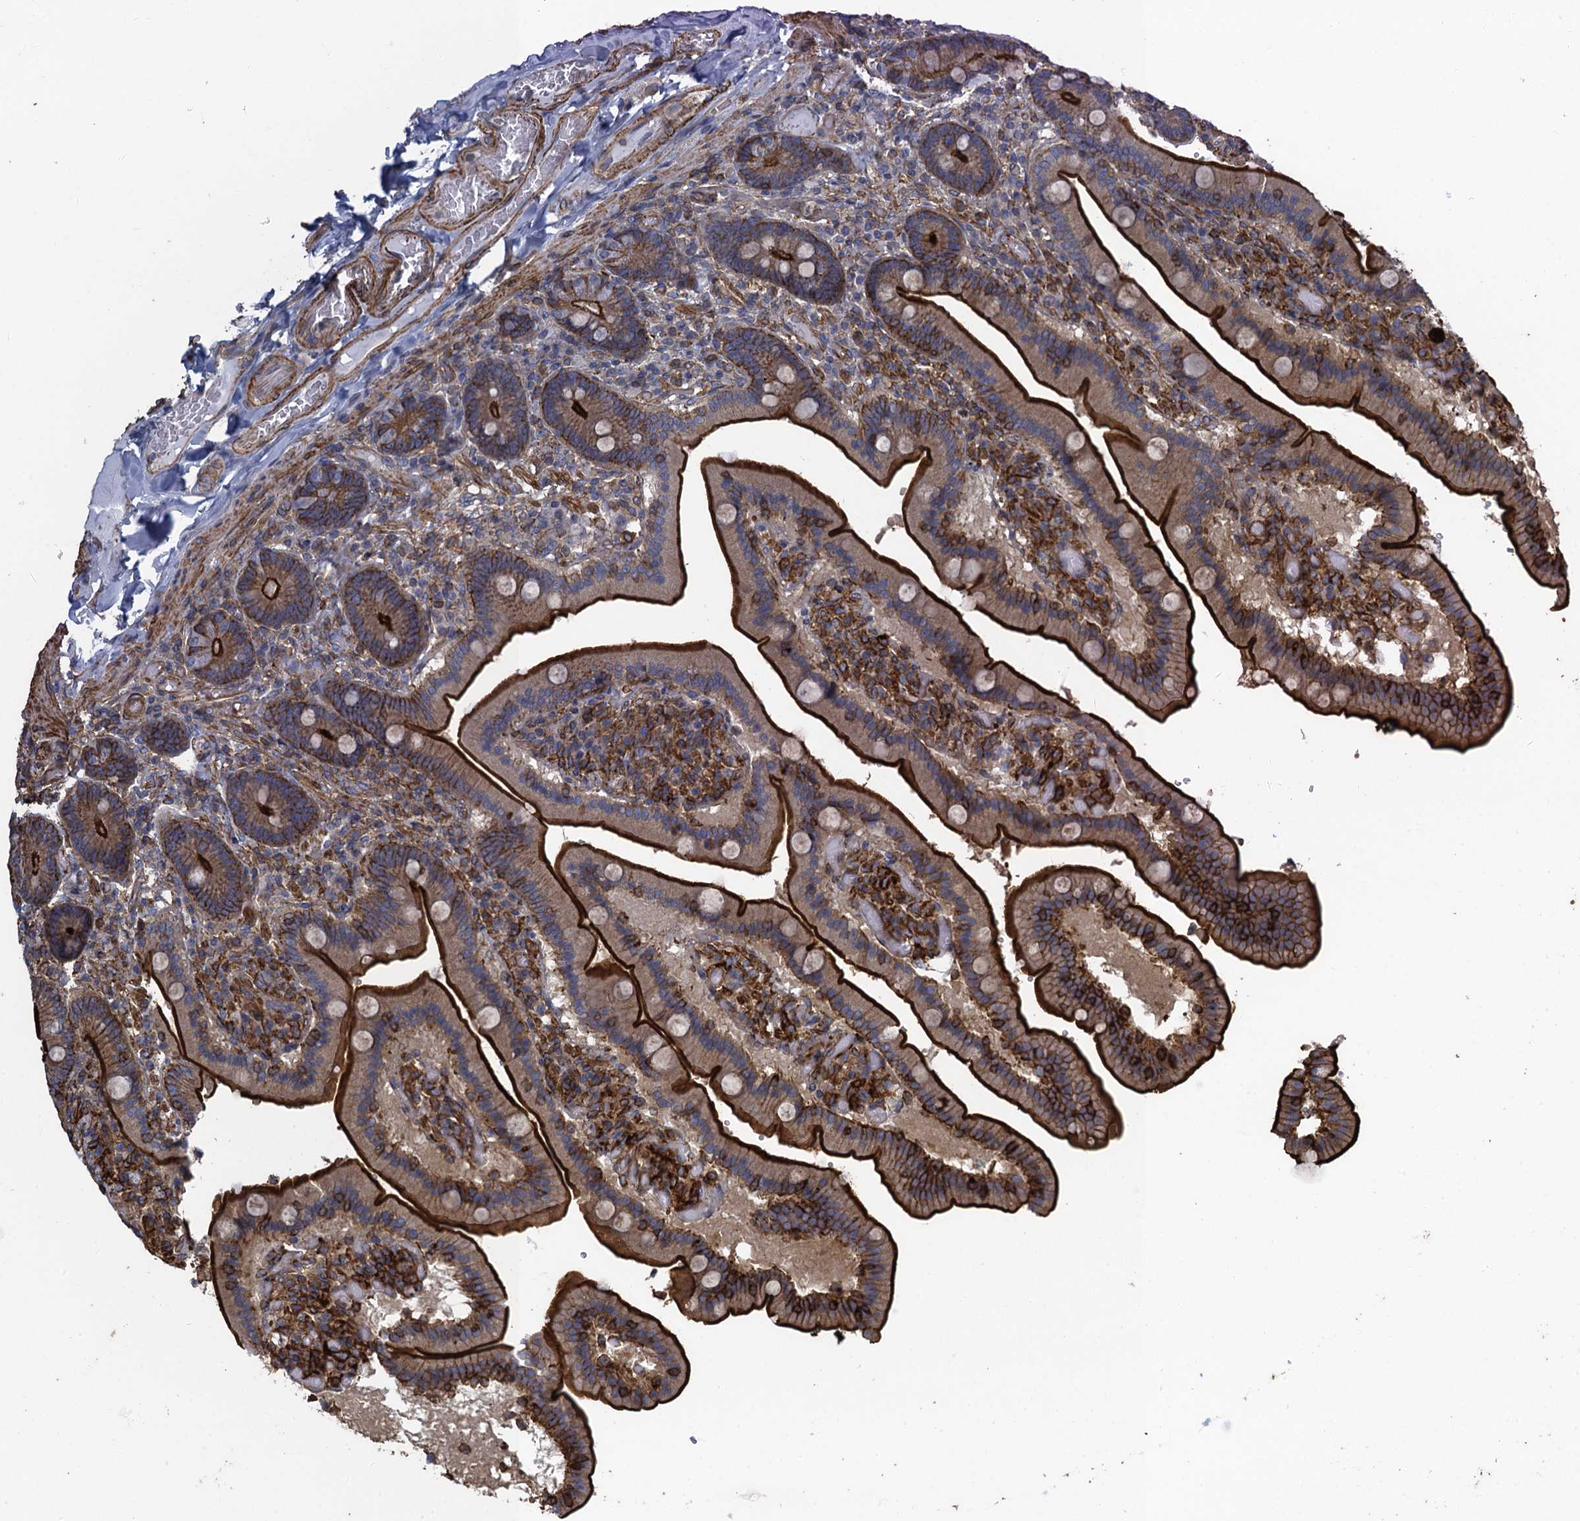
{"staining": {"intensity": "strong", "quantity": ">75%", "location": "cytoplasmic/membranous"}, "tissue": "duodenum", "cell_type": "Glandular cells", "image_type": "normal", "snomed": [{"axis": "morphology", "description": "Normal tissue, NOS"}, {"axis": "topography", "description": "Duodenum"}], "caption": "This photomicrograph reveals immunohistochemistry (IHC) staining of unremarkable human duodenum, with high strong cytoplasmic/membranous staining in about >75% of glandular cells.", "gene": "PROSER2", "patient": {"sex": "female", "age": 62}}